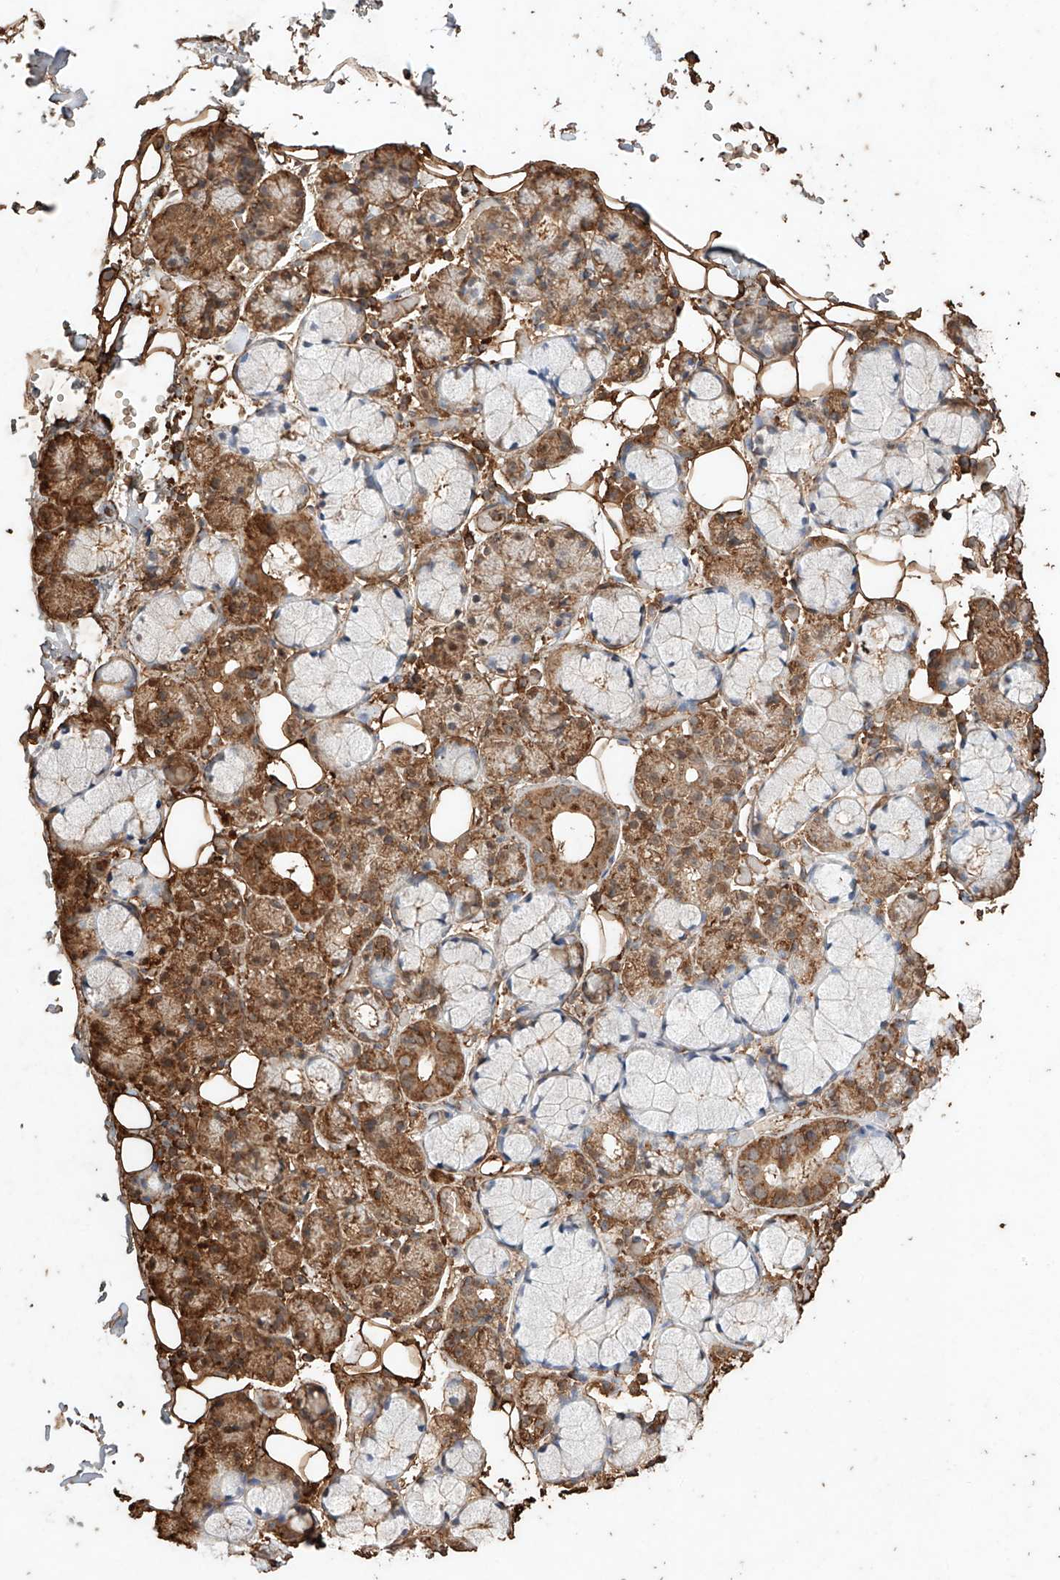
{"staining": {"intensity": "strong", "quantity": "25%-75%", "location": "cytoplasmic/membranous"}, "tissue": "salivary gland", "cell_type": "Glandular cells", "image_type": "normal", "snomed": [{"axis": "morphology", "description": "Normal tissue, NOS"}, {"axis": "topography", "description": "Salivary gland"}], "caption": "Salivary gland stained with a brown dye shows strong cytoplasmic/membranous positive positivity in about 25%-75% of glandular cells.", "gene": "M6PR", "patient": {"sex": "male", "age": 63}}